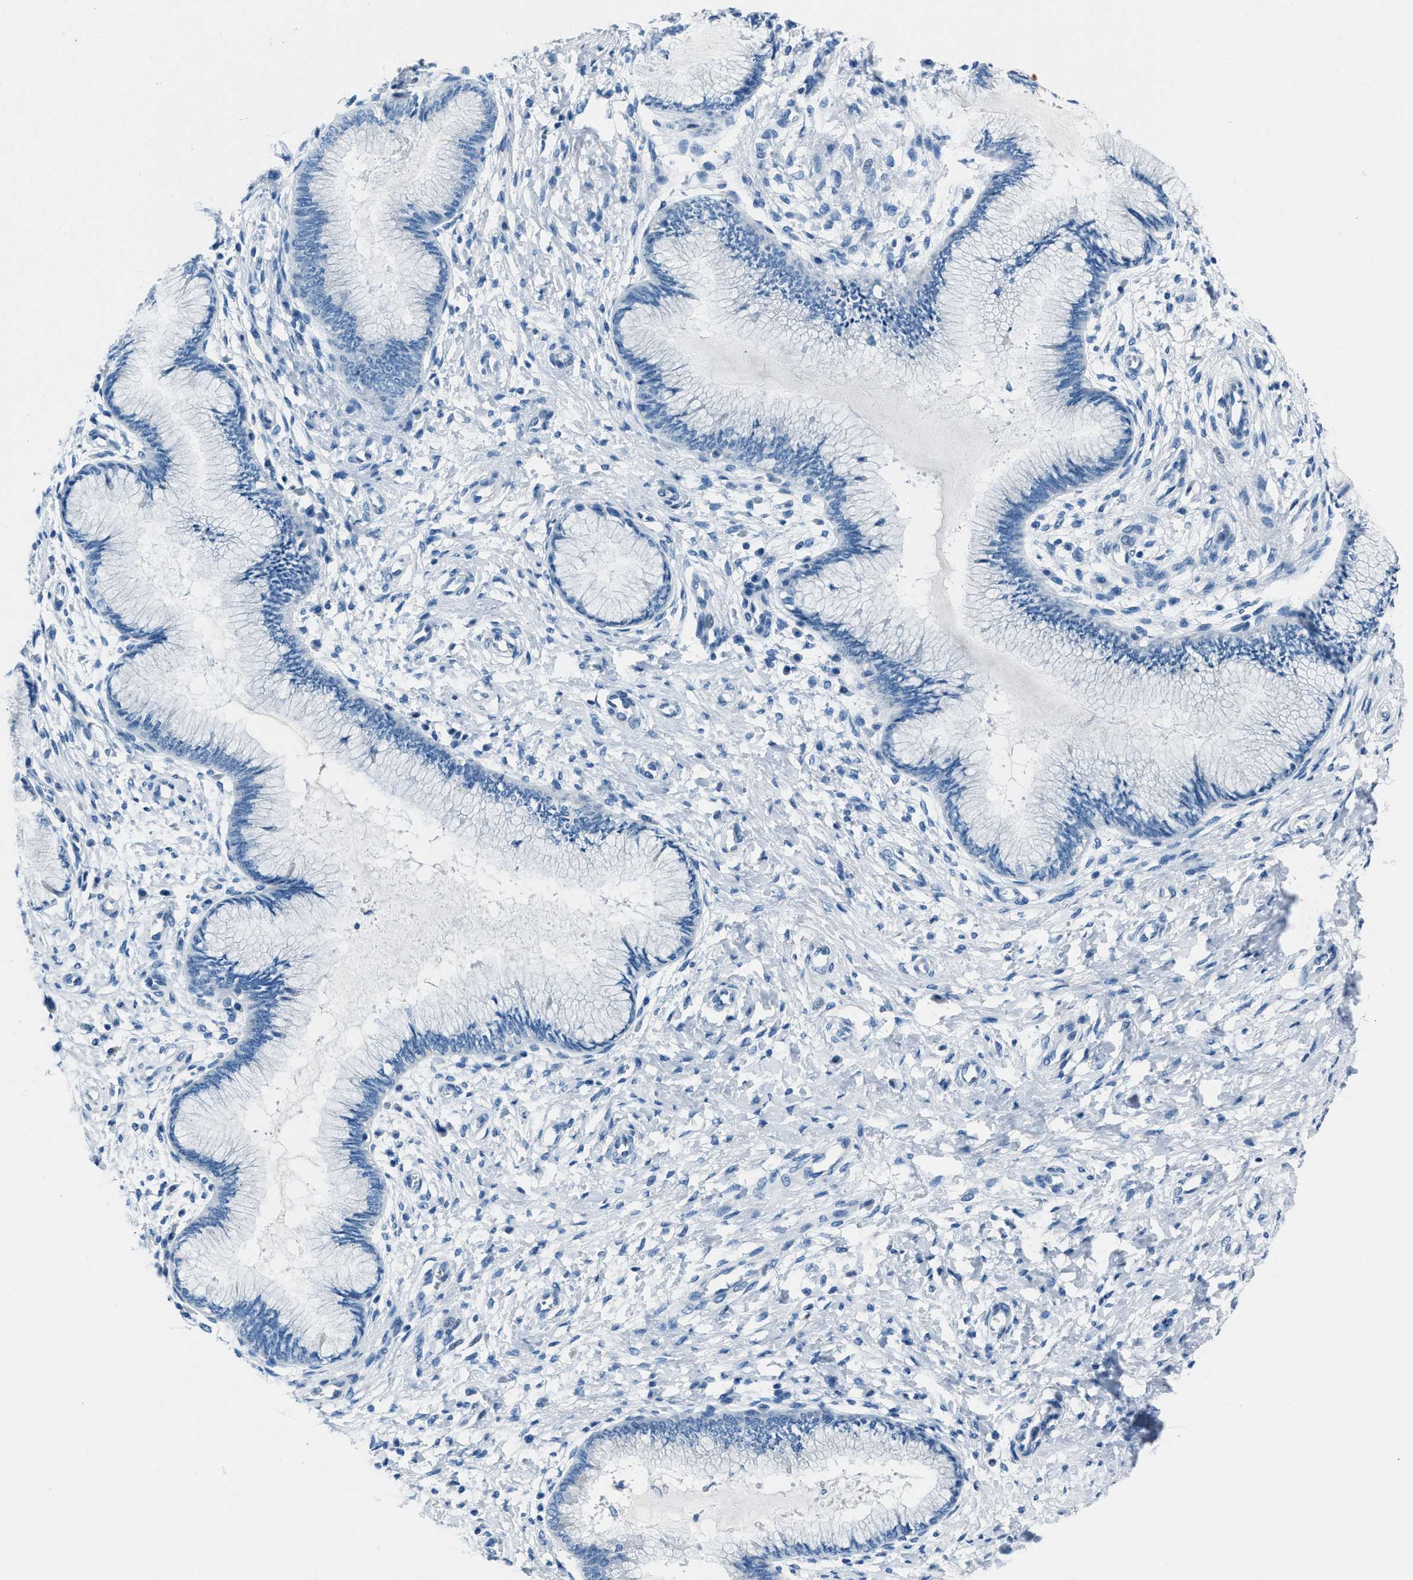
{"staining": {"intensity": "negative", "quantity": "none", "location": "none"}, "tissue": "cervix", "cell_type": "Glandular cells", "image_type": "normal", "snomed": [{"axis": "morphology", "description": "Normal tissue, NOS"}, {"axis": "topography", "description": "Cervix"}], "caption": "Glandular cells show no significant positivity in benign cervix.", "gene": "AMACR", "patient": {"sex": "female", "age": 55}}